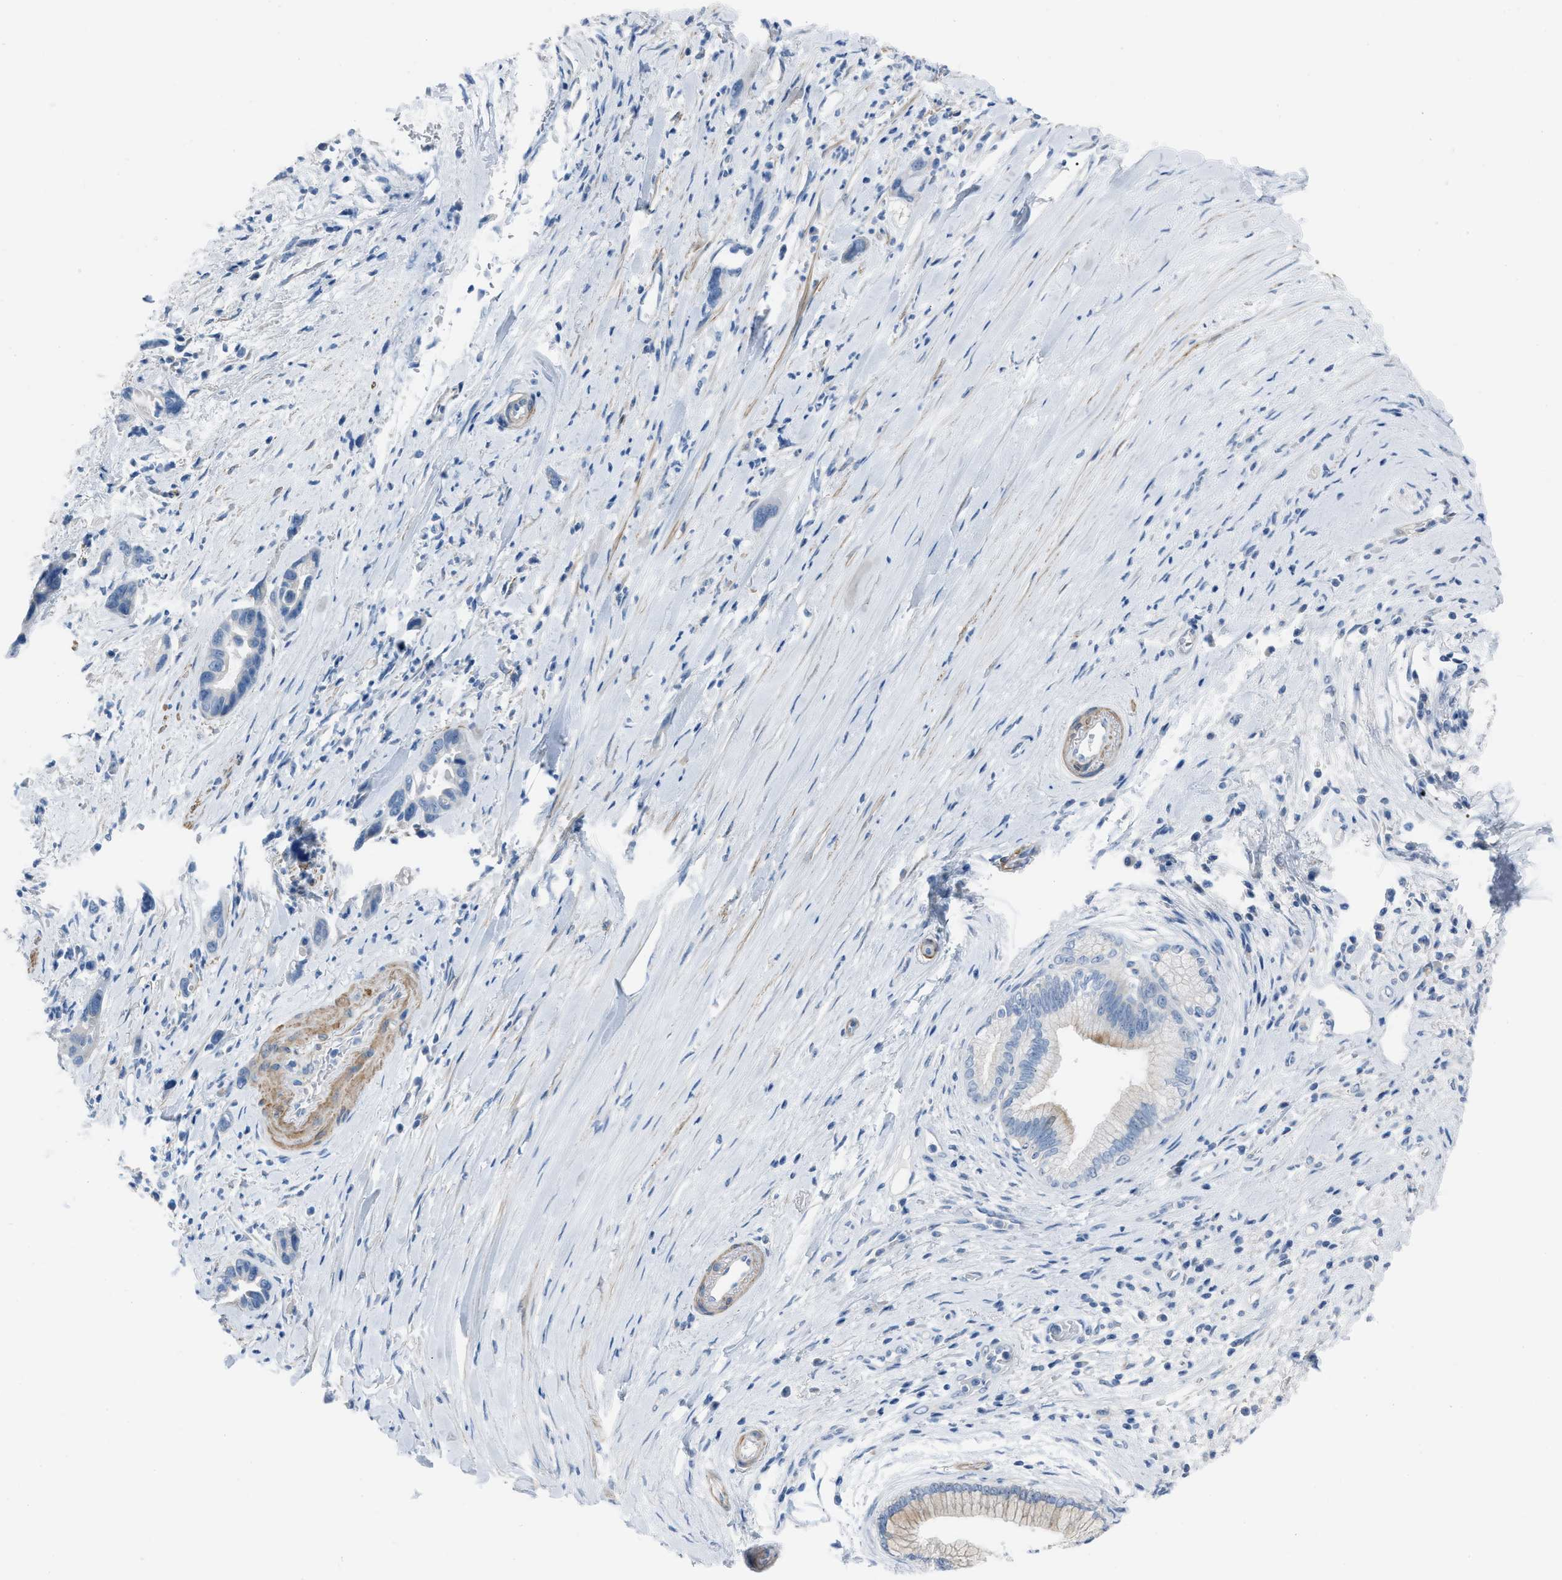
{"staining": {"intensity": "negative", "quantity": "none", "location": "none"}, "tissue": "pancreatic cancer", "cell_type": "Tumor cells", "image_type": "cancer", "snomed": [{"axis": "morphology", "description": "Adenocarcinoma, NOS"}, {"axis": "topography", "description": "Pancreas"}], "caption": "This is an immunohistochemistry (IHC) histopathology image of pancreatic cancer (adenocarcinoma). There is no expression in tumor cells.", "gene": "SPATC1L", "patient": {"sex": "female", "age": 70}}